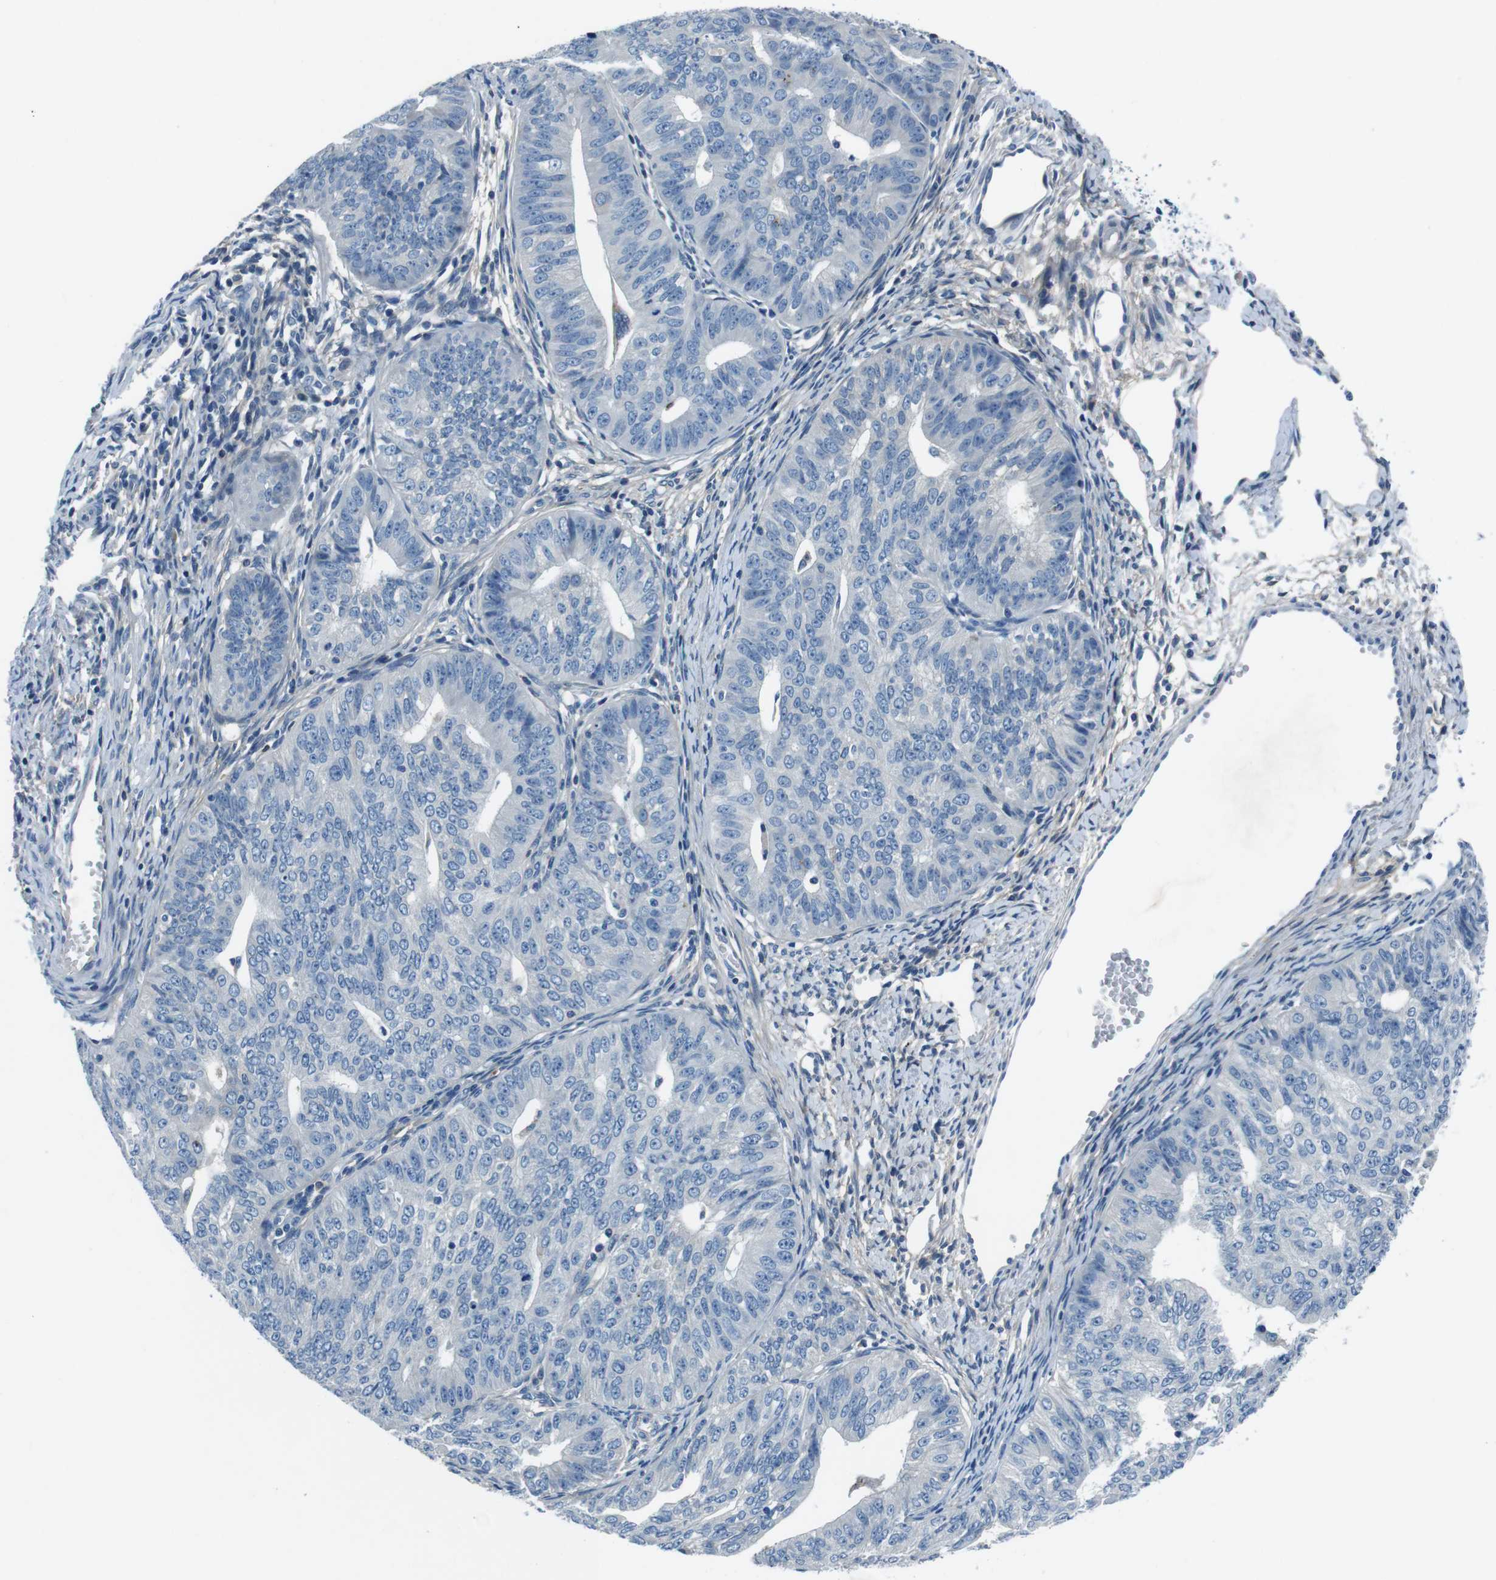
{"staining": {"intensity": "negative", "quantity": "none", "location": "none"}, "tissue": "endometrial cancer", "cell_type": "Tumor cells", "image_type": "cancer", "snomed": [{"axis": "morphology", "description": "Adenocarcinoma, NOS"}, {"axis": "topography", "description": "Endometrium"}], "caption": "High magnification brightfield microscopy of endometrial cancer (adenocarcinoma) stained with DAB (3,3'-diaminobenzidine) (brown) and counterstained with hematoxylin (blue): tumor cells show no significant staining. (DAB (3,3'-diaminobenzidine) immunohistochemistry (IHC) with hematoxylin counter stain).", "gene": "TULP3", "patient": {"sex": "female", "age": 32}}